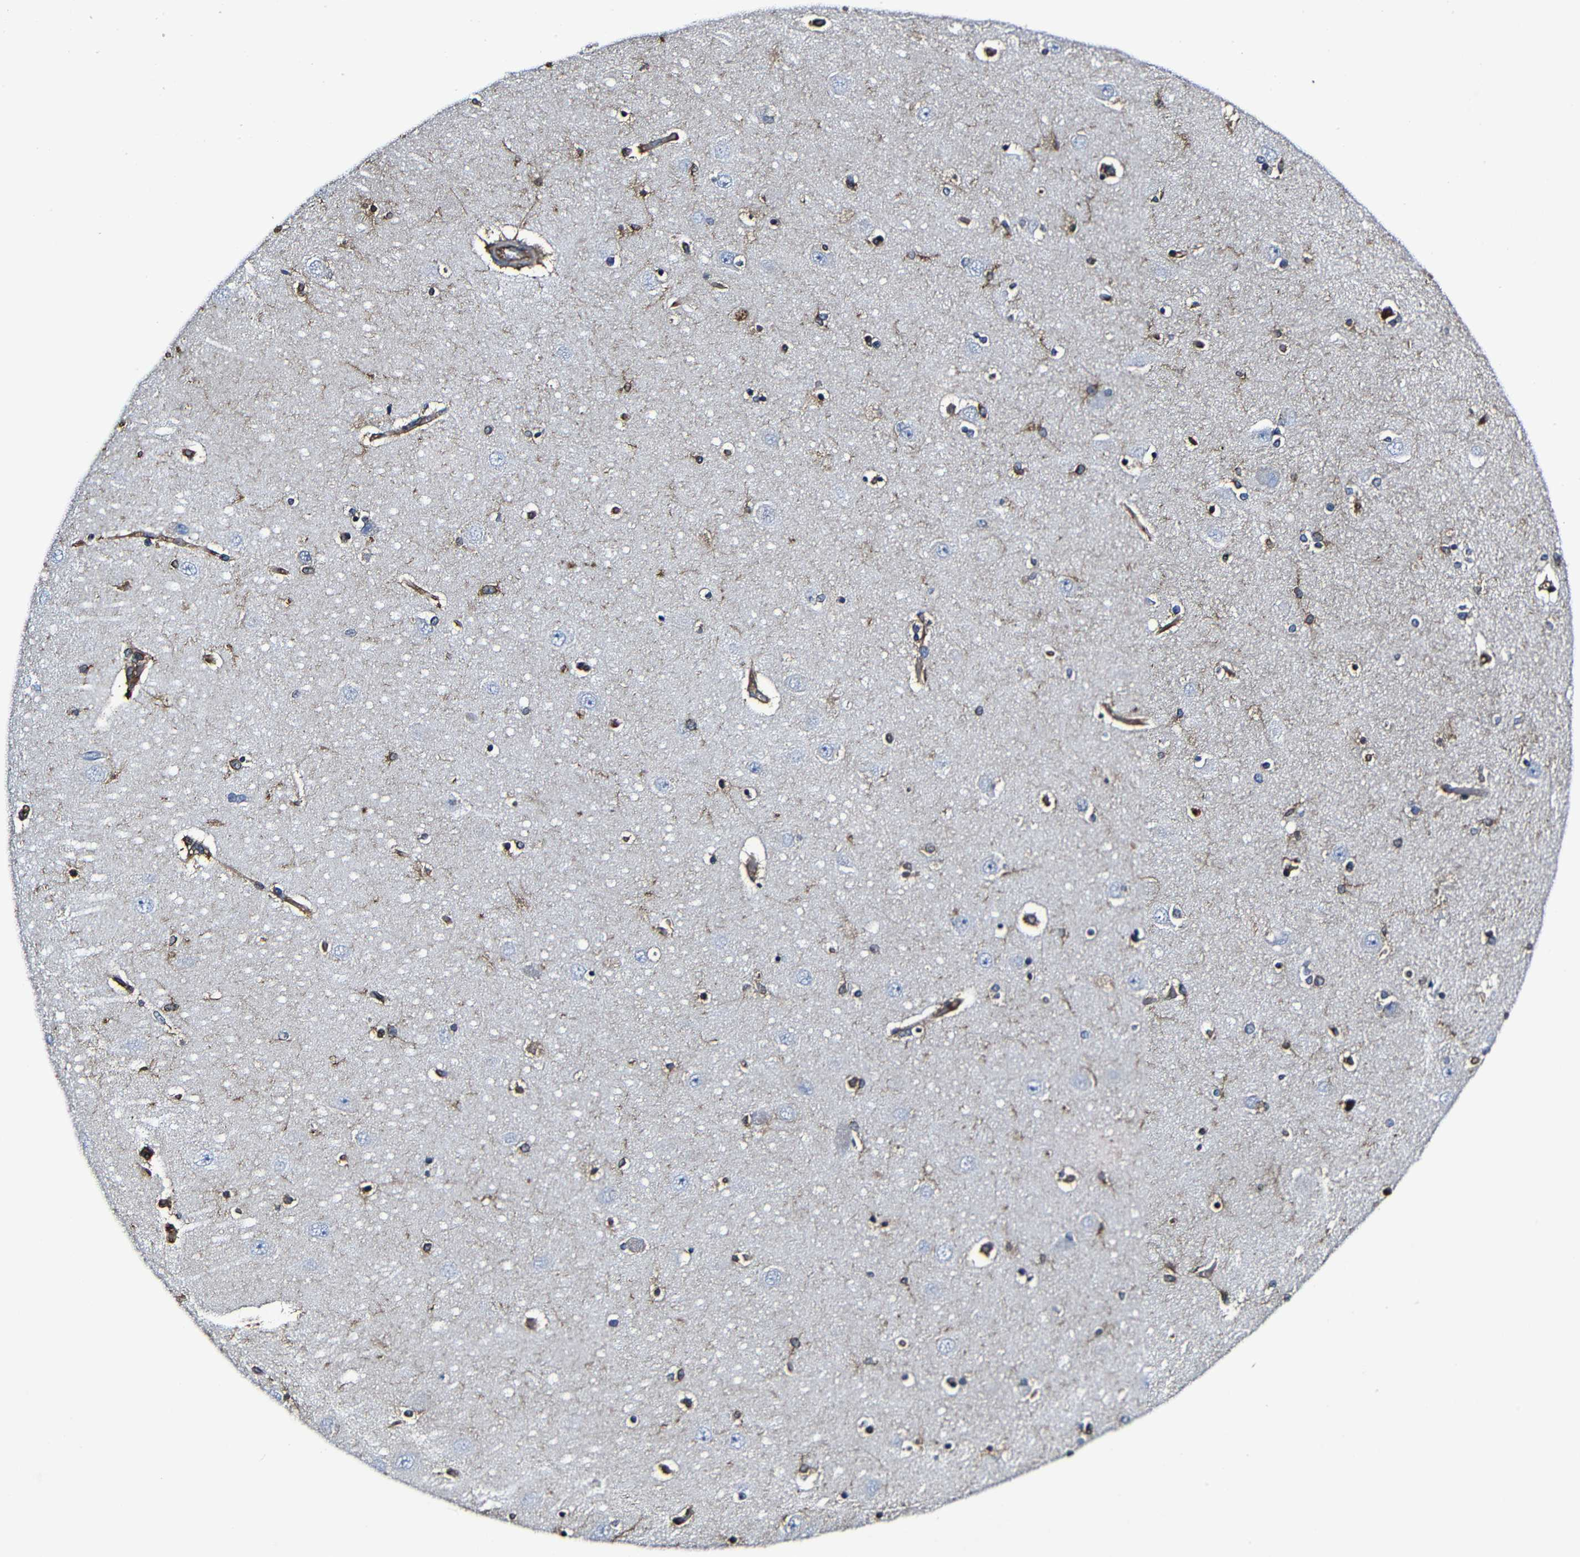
{"staining": {"intensity": "moderate", "quantity": "<25%", "location": "cytoplasmic/membranous"}, "tissue": "hippocampus", "cell_type": "Glial cells", "image_type": "normal", "snomed": [{"axis": "morphology", "description": "Normal tissue, NOS"}, {"axis": "topography", "description": "Hippocampus"}], "caption": "Protein staining demonstrates moderate cytoplasmic/membranous staining in about <25% of glial cells in benign hippocampus. (brown staining indicates protein expression, while blue staining denotes nuclei).", "gene": "MSN", "patient": {"sex": "female", "age": 54}}